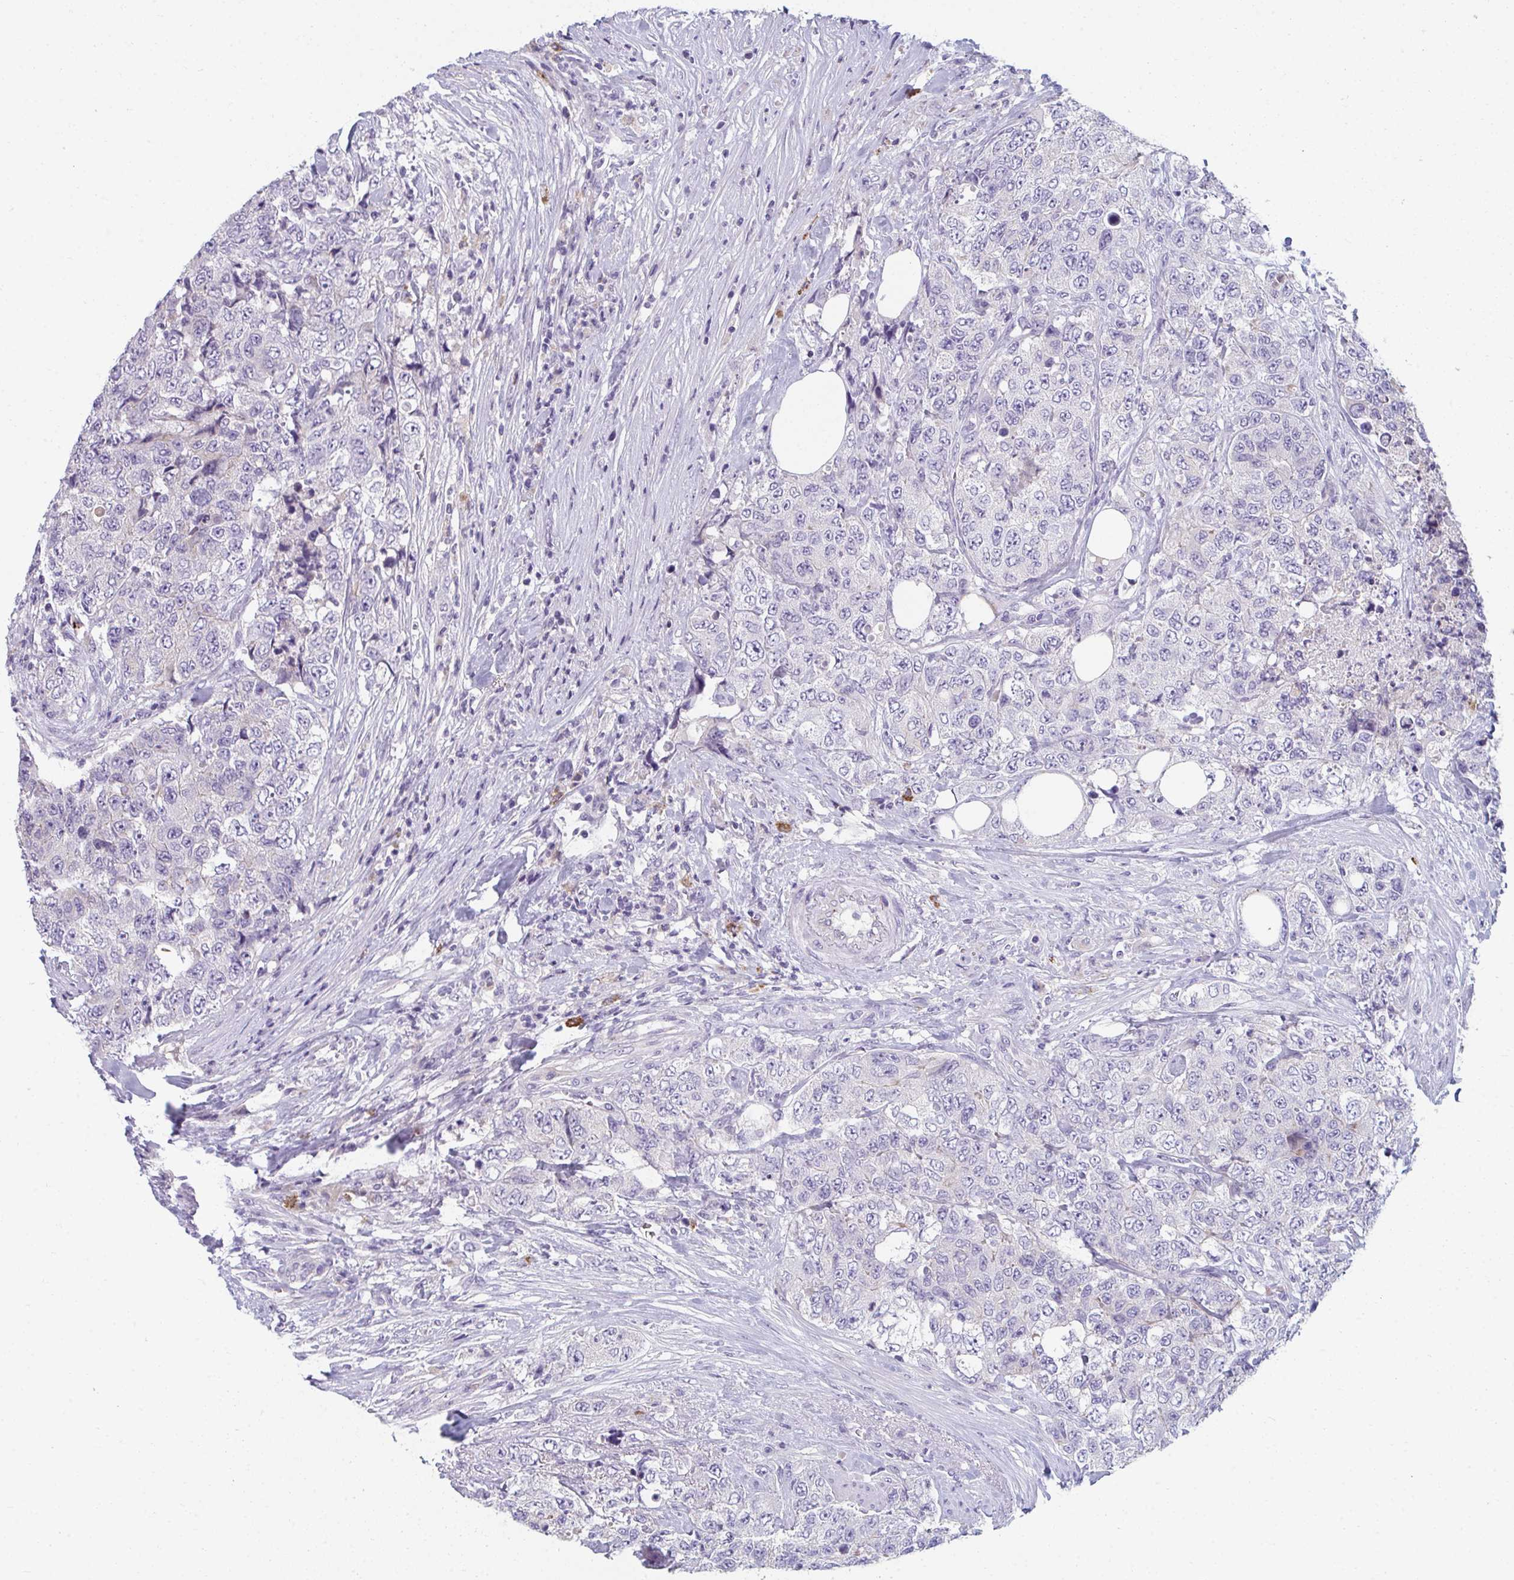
{"staining": {"intensity": "negative", "quantity": "none", "location": "none"}, "tissue": "urothelial cancer", "cell_type": "Tumor cells", "image_type": "cancer", "snomed": [{"axis": "morphology", "description": "Urothelial carcinoma, High grade"}, {"axis": "topography", "description": "Urinary bladder"}], "caption": "Tumor cells are negative for brown protein staining in urothelial cancer.", "gene": "EIF1AD", "patient": {"sex": "female", "age": 78}}